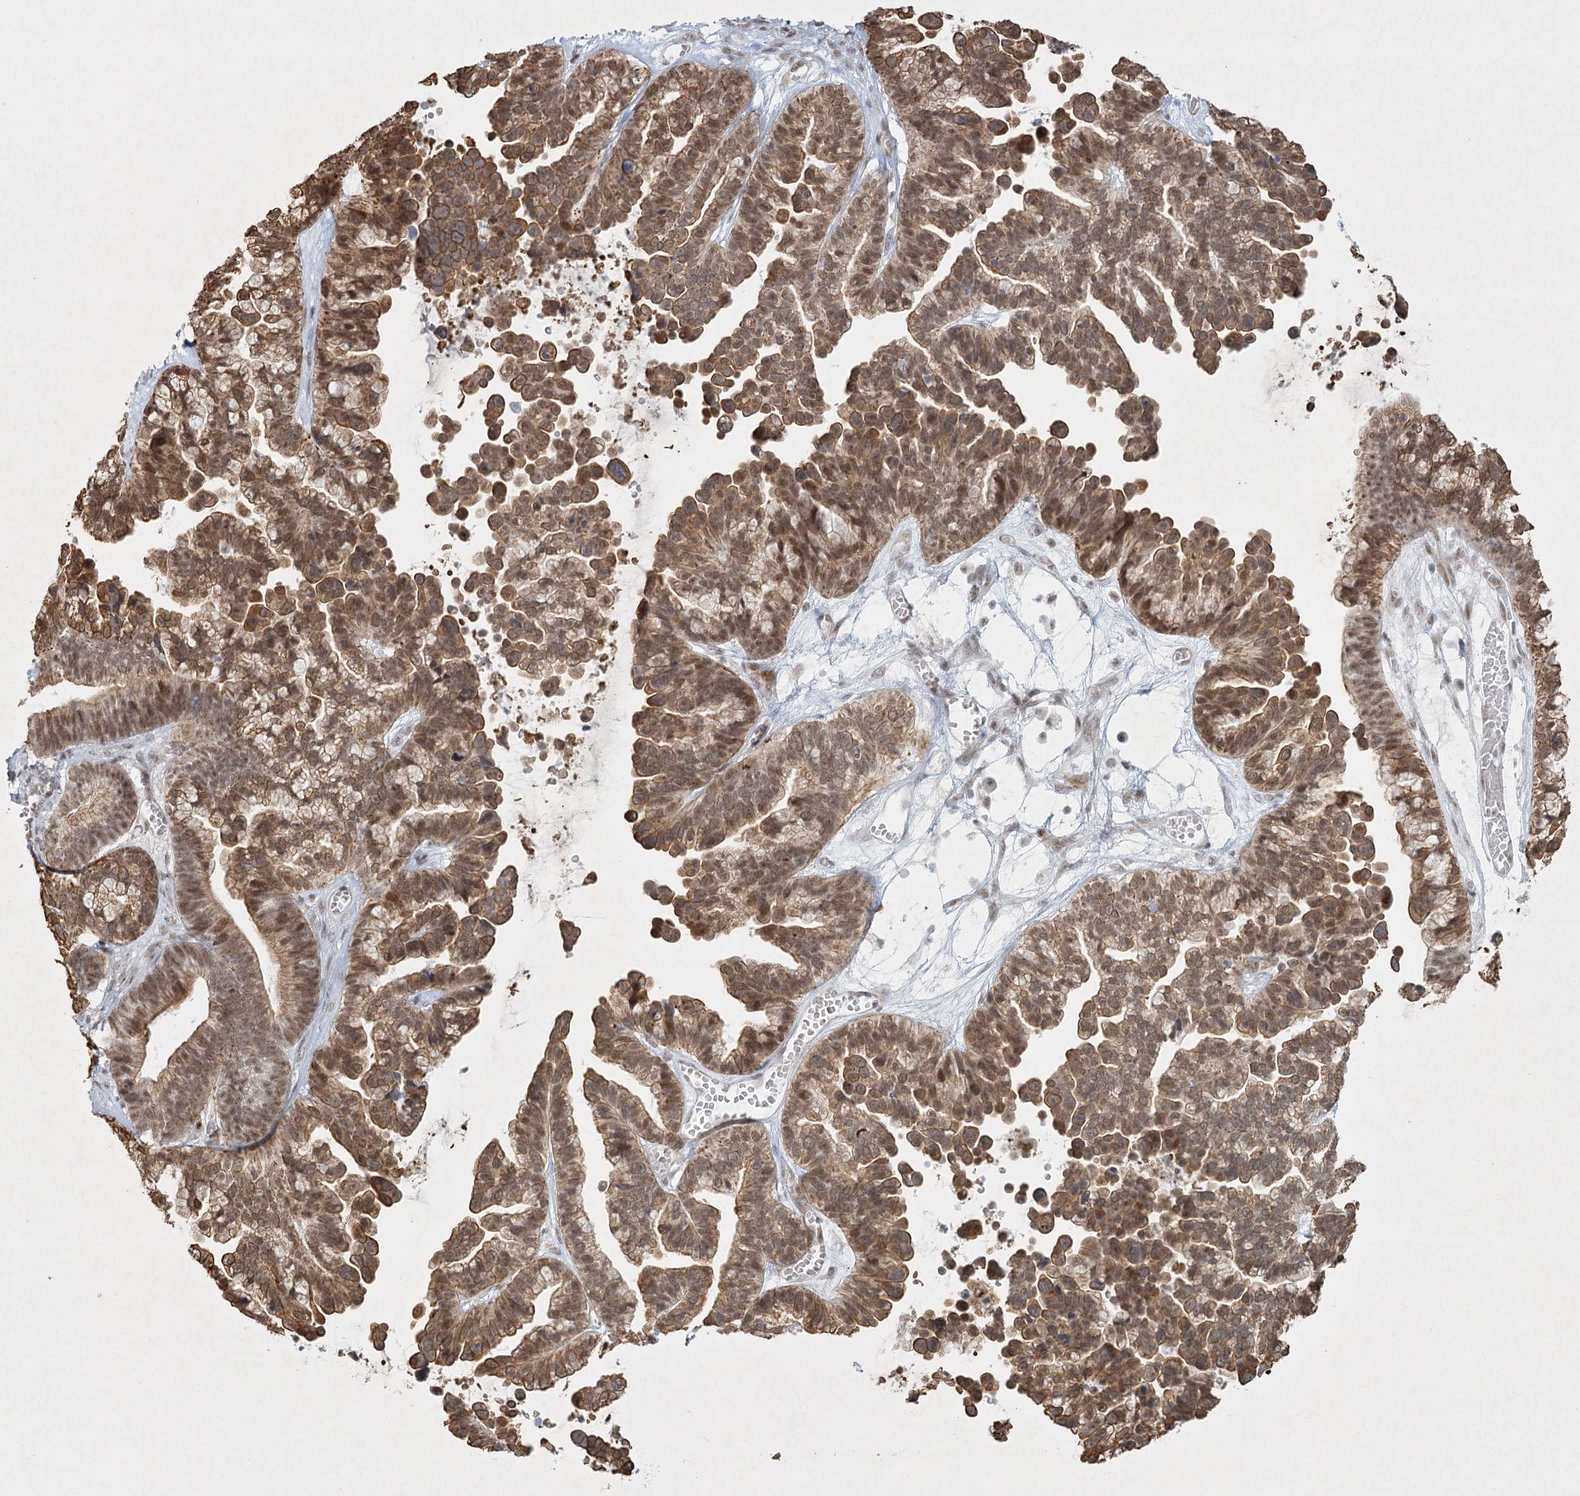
{"staining": {"intensity": "moderate", "quantity": ">75%", "location": "cytoplasmic/membranous,nuclear"}, "tissue": "ovarian cancer", "cell_type": "Tumor cells", "image_type": "cancer", "snomed": [{"axis": "morphology", "description": "Cystadenocarcinoma, serous, NOS"}, {"axis": "topography", "description": "Ovary"}], "caption": "Protein expression analysis of ovarian cancer exhibits moderate cytoplasmic/membranous and nuclear staining in approximately >75% of tumor cells.", "gene": "U2SURP", "patient": {"sex": "female", "age": 56}}